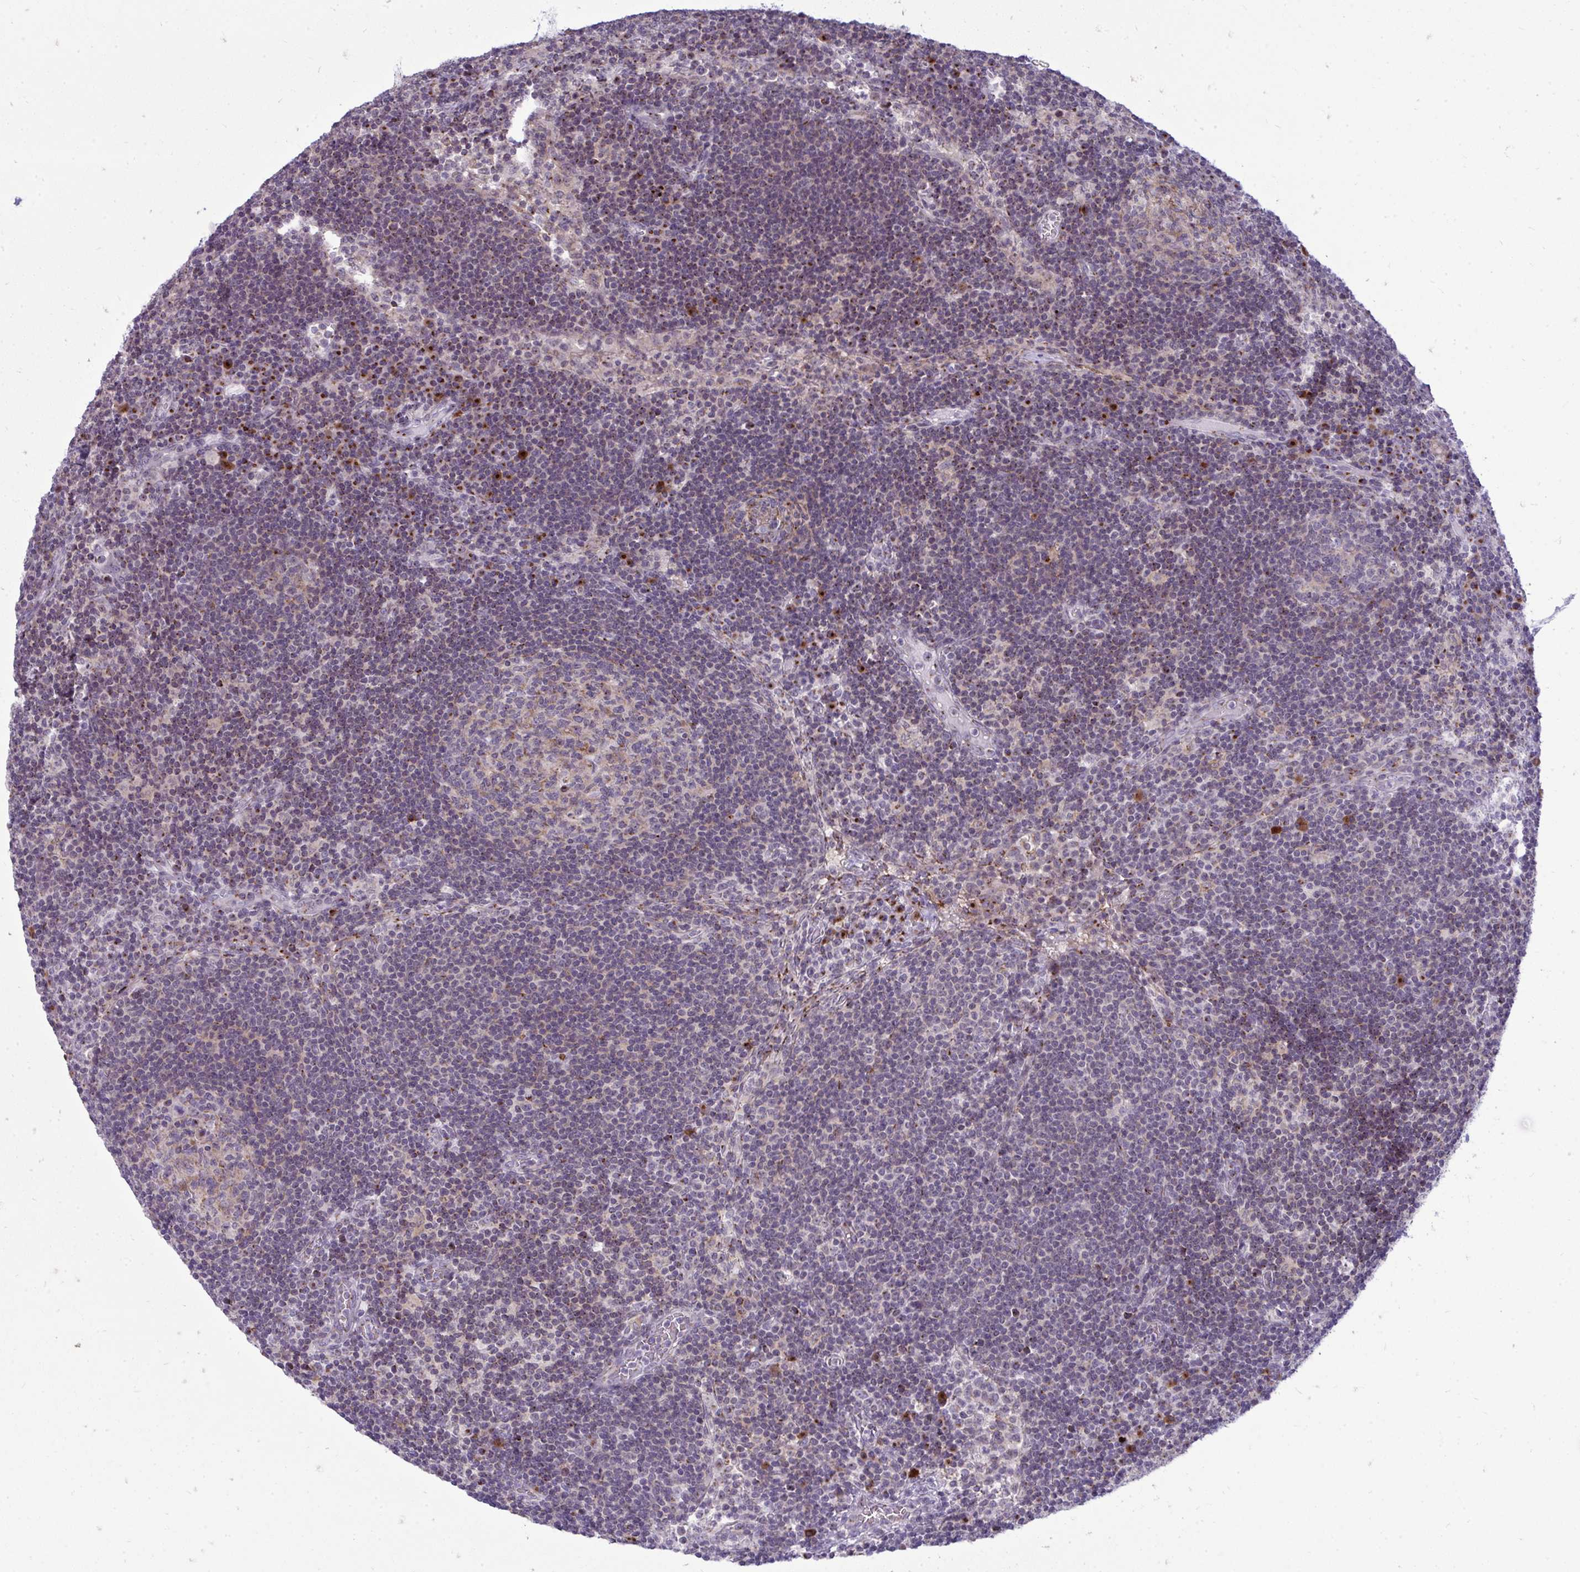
{"staining": {"intensity": "weak", "quantity": "25%-75%", "location": "cytoplasmic/membranous"}, "tissue": "lymph node", "cell_type": "Germinal center cells", "image_type": "normal", "snomed": [{"axis": "morphology", "description": "Normal tissue, NOS"}, {"axis": "topography", "description": "Lymph node"}], "caption": "Protein analysis of benign lymph node demonstrates weak cytoplasmic/membranous positivity in about 25%-75% of germinal center cells. (IHC, brightfield microscopy, high magnification).", "gene": "DTX4", "patient": {"sex": "male", "age": 67}}